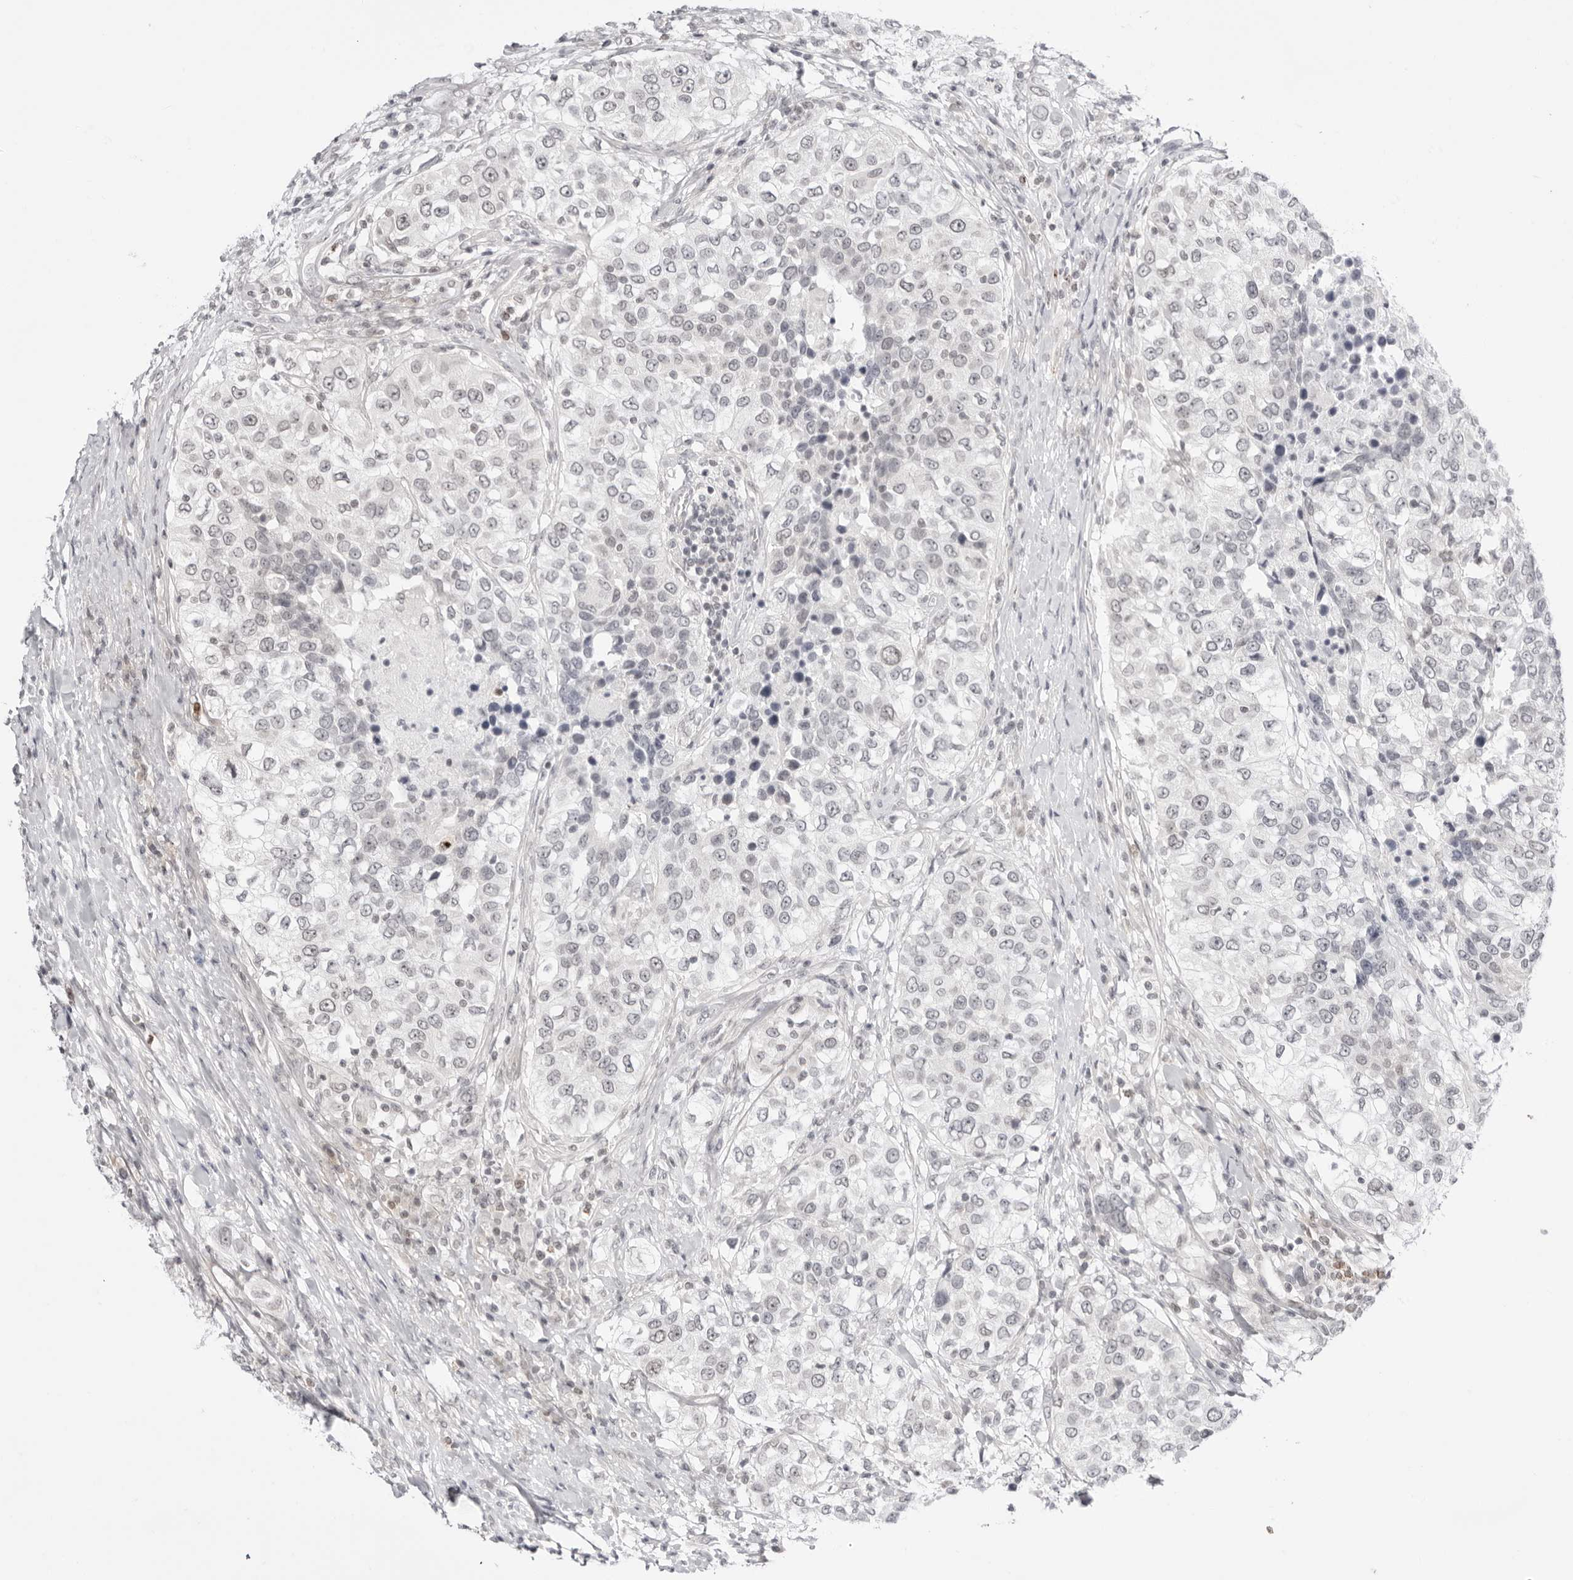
{"staining": {"intensity": "negative", "quantity": "none", "location": "none"}, "tissue": "urothelial cancer", "cell_type": "Tumor cells", "image_type": "cancer", "snomed": [{"axis": "morphology", "description": "Urothelial carcinoma, High grade"}, {"axis": "topography", "description": "Urinary bladder"}], "caption": "DAB (3,3'-diaminobenzidine) immunohistochemical staining of high-grade urothelial carcinoma demonstrates no significant positivity in tumor cells. The staining is performed using DAB brown chromogen with nuclei counter-stained in using hematoxylin.", "gene": "PPP2R5C", "patient": {"sex": "female", "age": 80}}